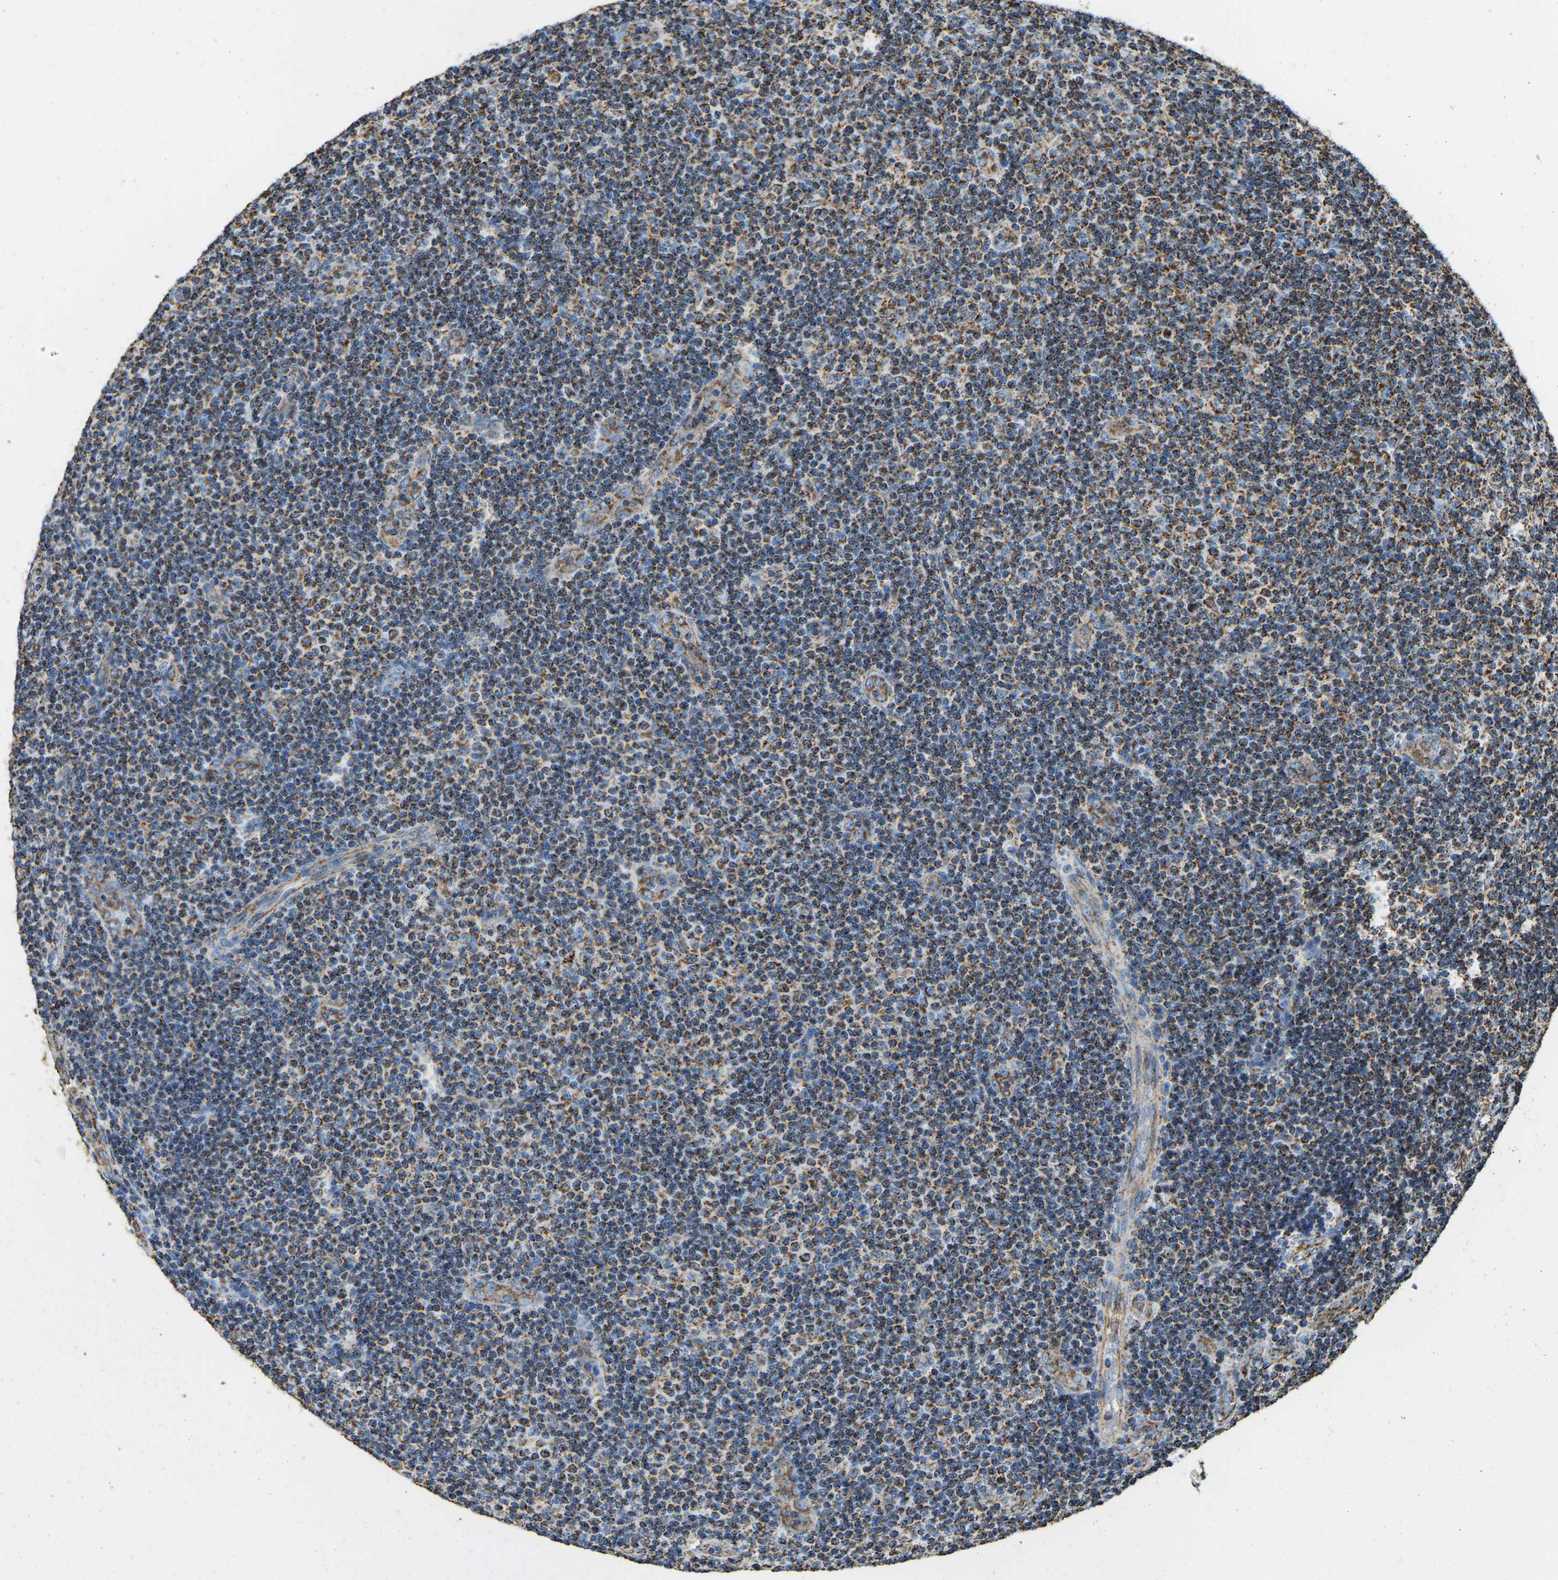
{"staining": {"intensity": "moderate", "quantity": ">75%", "location": "cytoplasmic/membranous"}, "tissue": "lymphoma", "cell_type": "Tumor cells", "image_type": "cancer", "snomed": [{"axis": "morphology", "description": "Malignant lymphoma, non-Hodgkin's type, Low grade"}, {"axis": "topography", "description": "Lymph node"}], "caption": "Immunohistochemical staining of human lymphoma reveals medium levels of moderate cytoplasmic/membranous protein staining in about >75% of tumor cells.", "gene": "IRX6", "patient": {"sex": "male", "age": 83}}